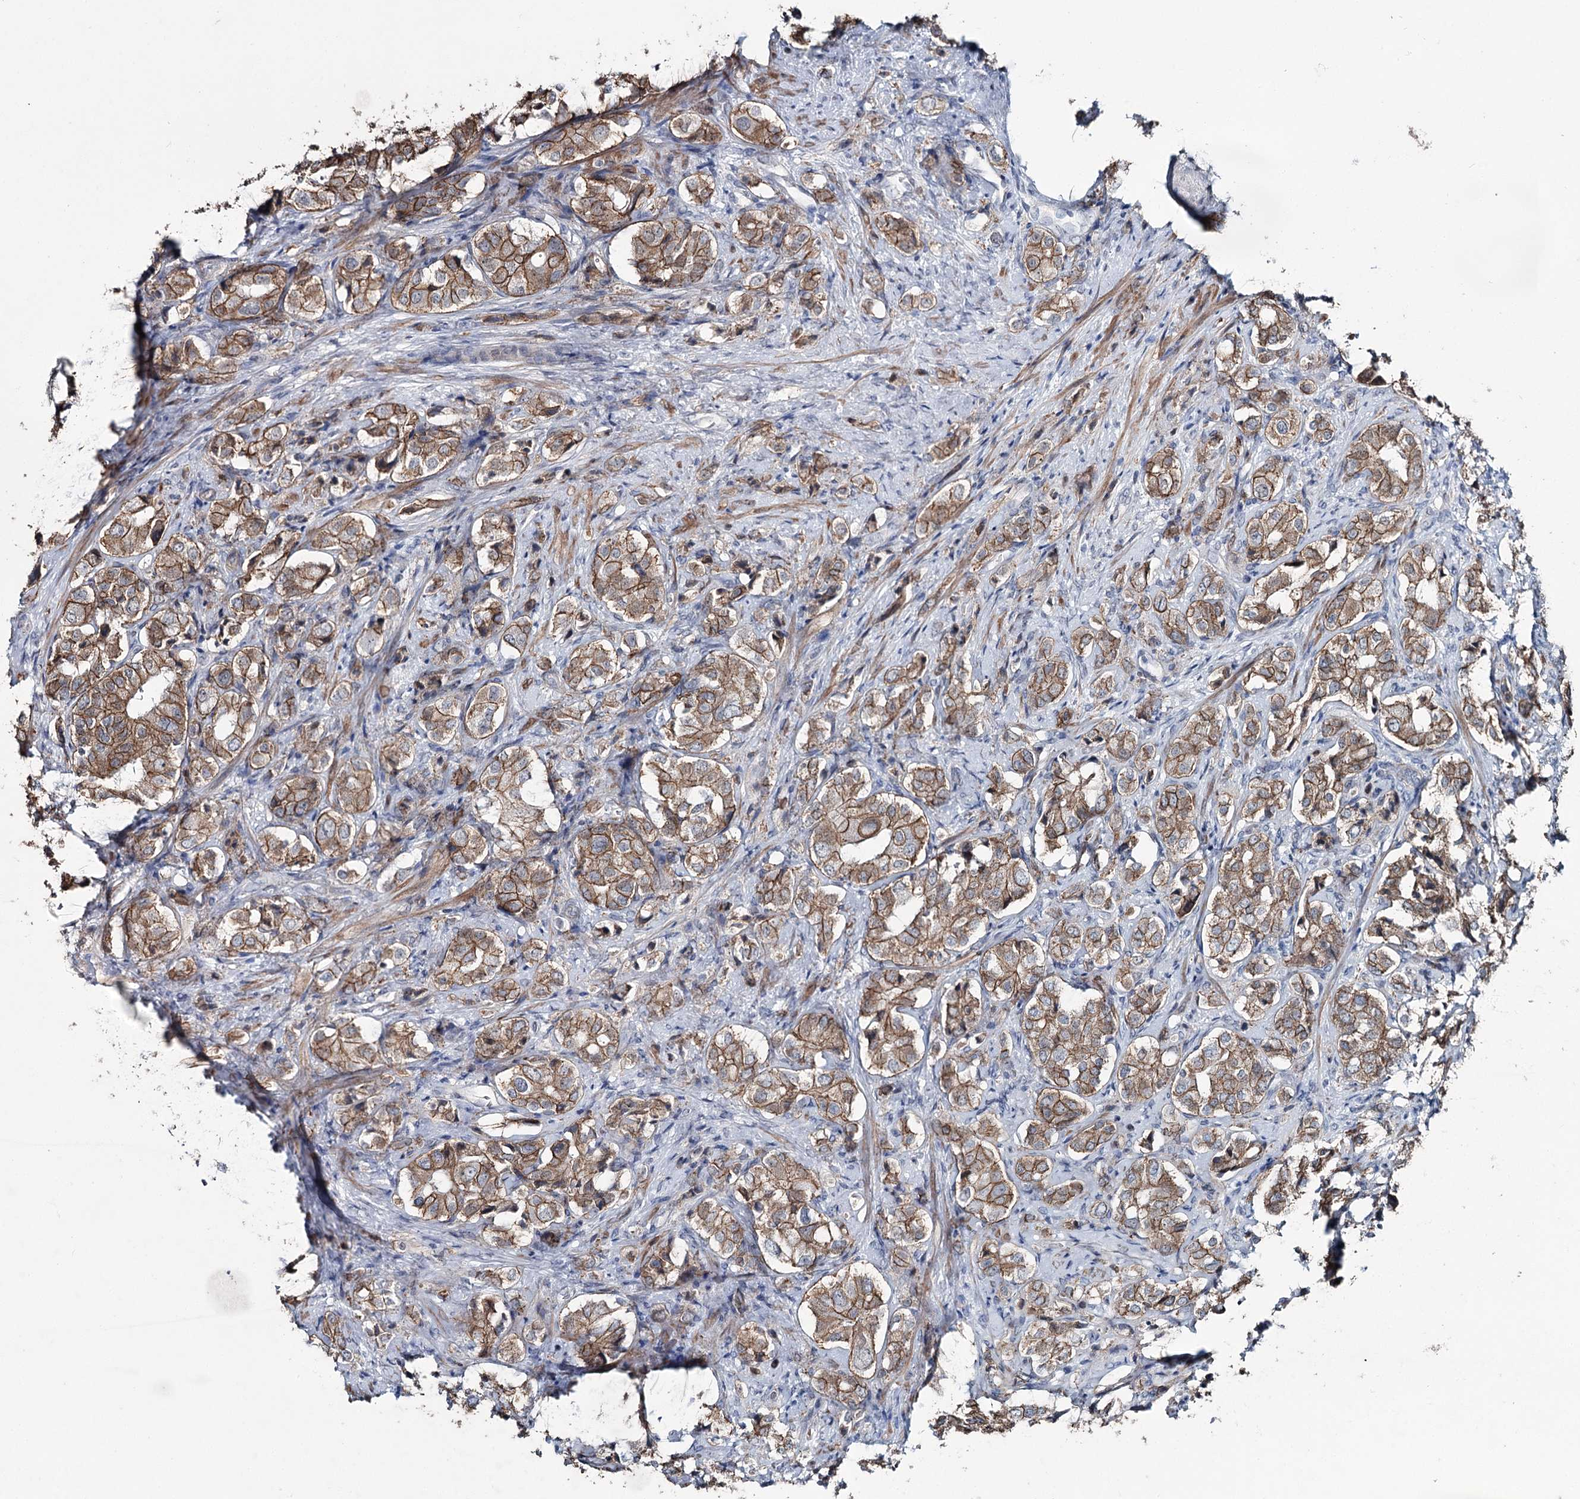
{"staining": {"intensity": "strong", "quantity": ">75%", "location": "cytoplasmic/membranous"}, "tissue": "prostate cancer", "cell_type": "Tumor cells", "image_type": "cancer", "snomed": [{"axis": "morphology", "description": "Adenocarcinoma, High grade"}, {"axis": "topography", "description": "Prostate"}], "caption": "Immunohistochemistry (IHC) of high-grade adenocarcinoma (prostate) exhibits high levels of strong cytoplasmic/membranous positivity in about >75% of tumor cells.", "gene": "FAM120B", "patient": {"sex": "male", "age": 65}}